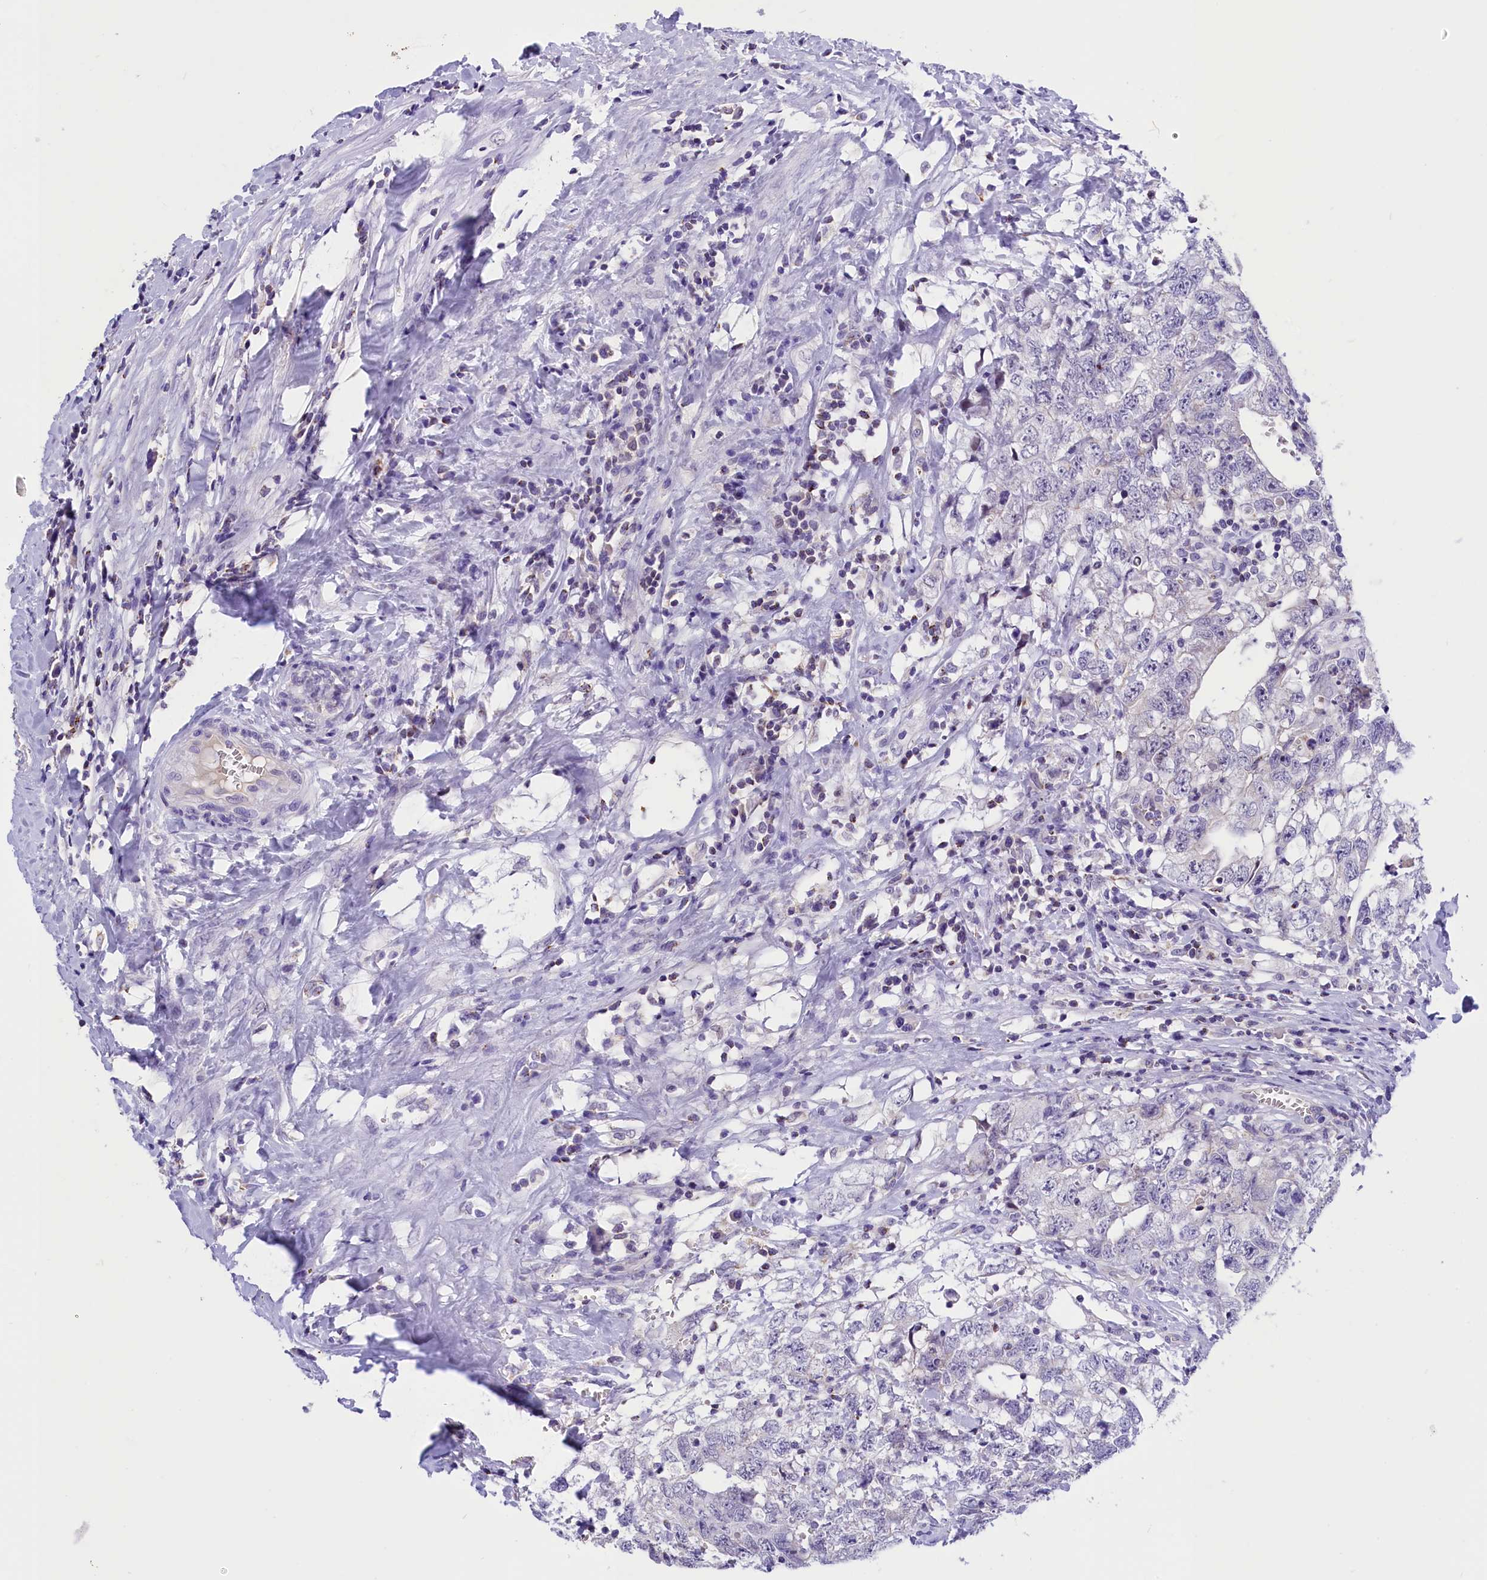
{"staining": {"intensity": "negative", "quantity": "none", "location": "none"}, "tissue": "testis cancer", "cell_type": "Tumor cells", "image_type": "cancer", "snomed": [{"axis": "morphology", "description": "Seminoma, NOS"}, {"axis": "morphology", "description": "Carcinoma, Embryonal, NOS"}, {"axis": "topography", "description": "Testis"}], "caption": "The image demonstrates no staining of tumor cells in testis seminoma. (DAB (3,3'-diaminobenzidine) immunohistochemistry (IHC) visualized using brightfield microscopy, high magnification).", "gene": "ABAT", "patient": {"sex": "male", "age": 29}}